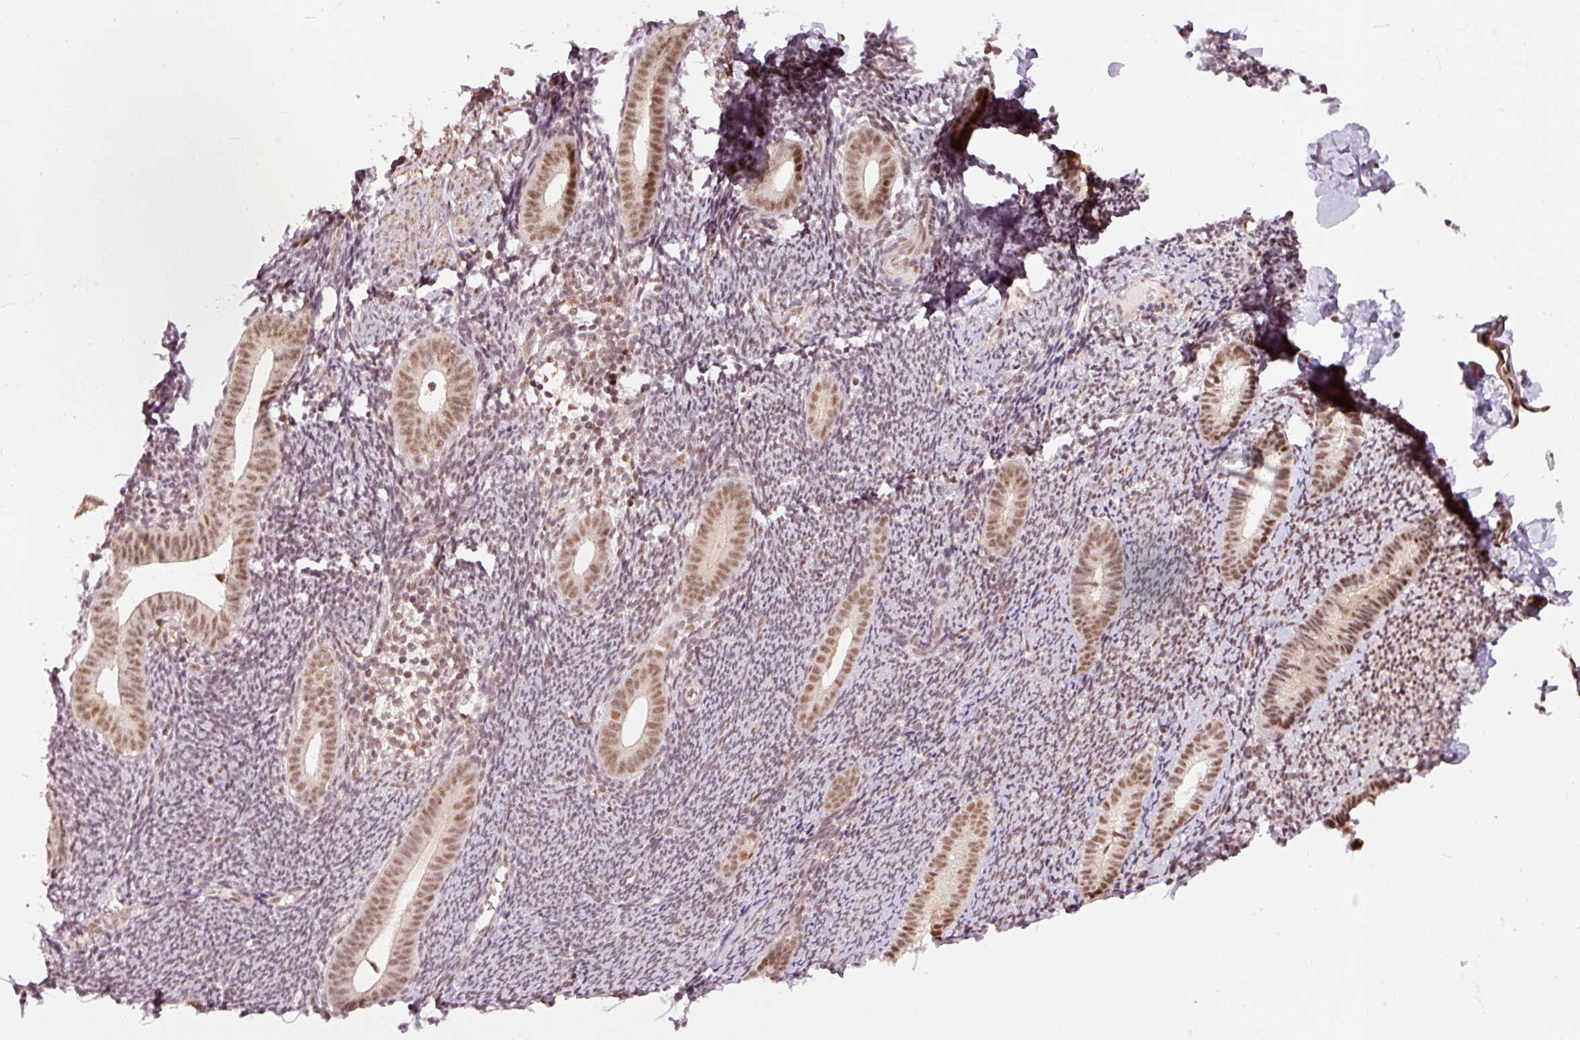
{"staining": {"intensity": "moderate", "quantity": "<25%", "location": "nuclear"}, "tissue": "endometrium", "cell_type": "Cells in endometrial stroma", "image_type": "normal", "snomed": [{"axis": "morphology", "description": "Normal tissue, NOS"}, {"axis": "topography", "description": "Endometrium"}], "caption": "Protein analysis of benign endometrium shows moderate nuclear expression in approximately <25% of cells in endometrial stroma. Immunohistochemistry stains the protein in brown and the nuclei are stained blue.", "gene": "THOC6", "patient": {"sex": "female", "age": 39}}